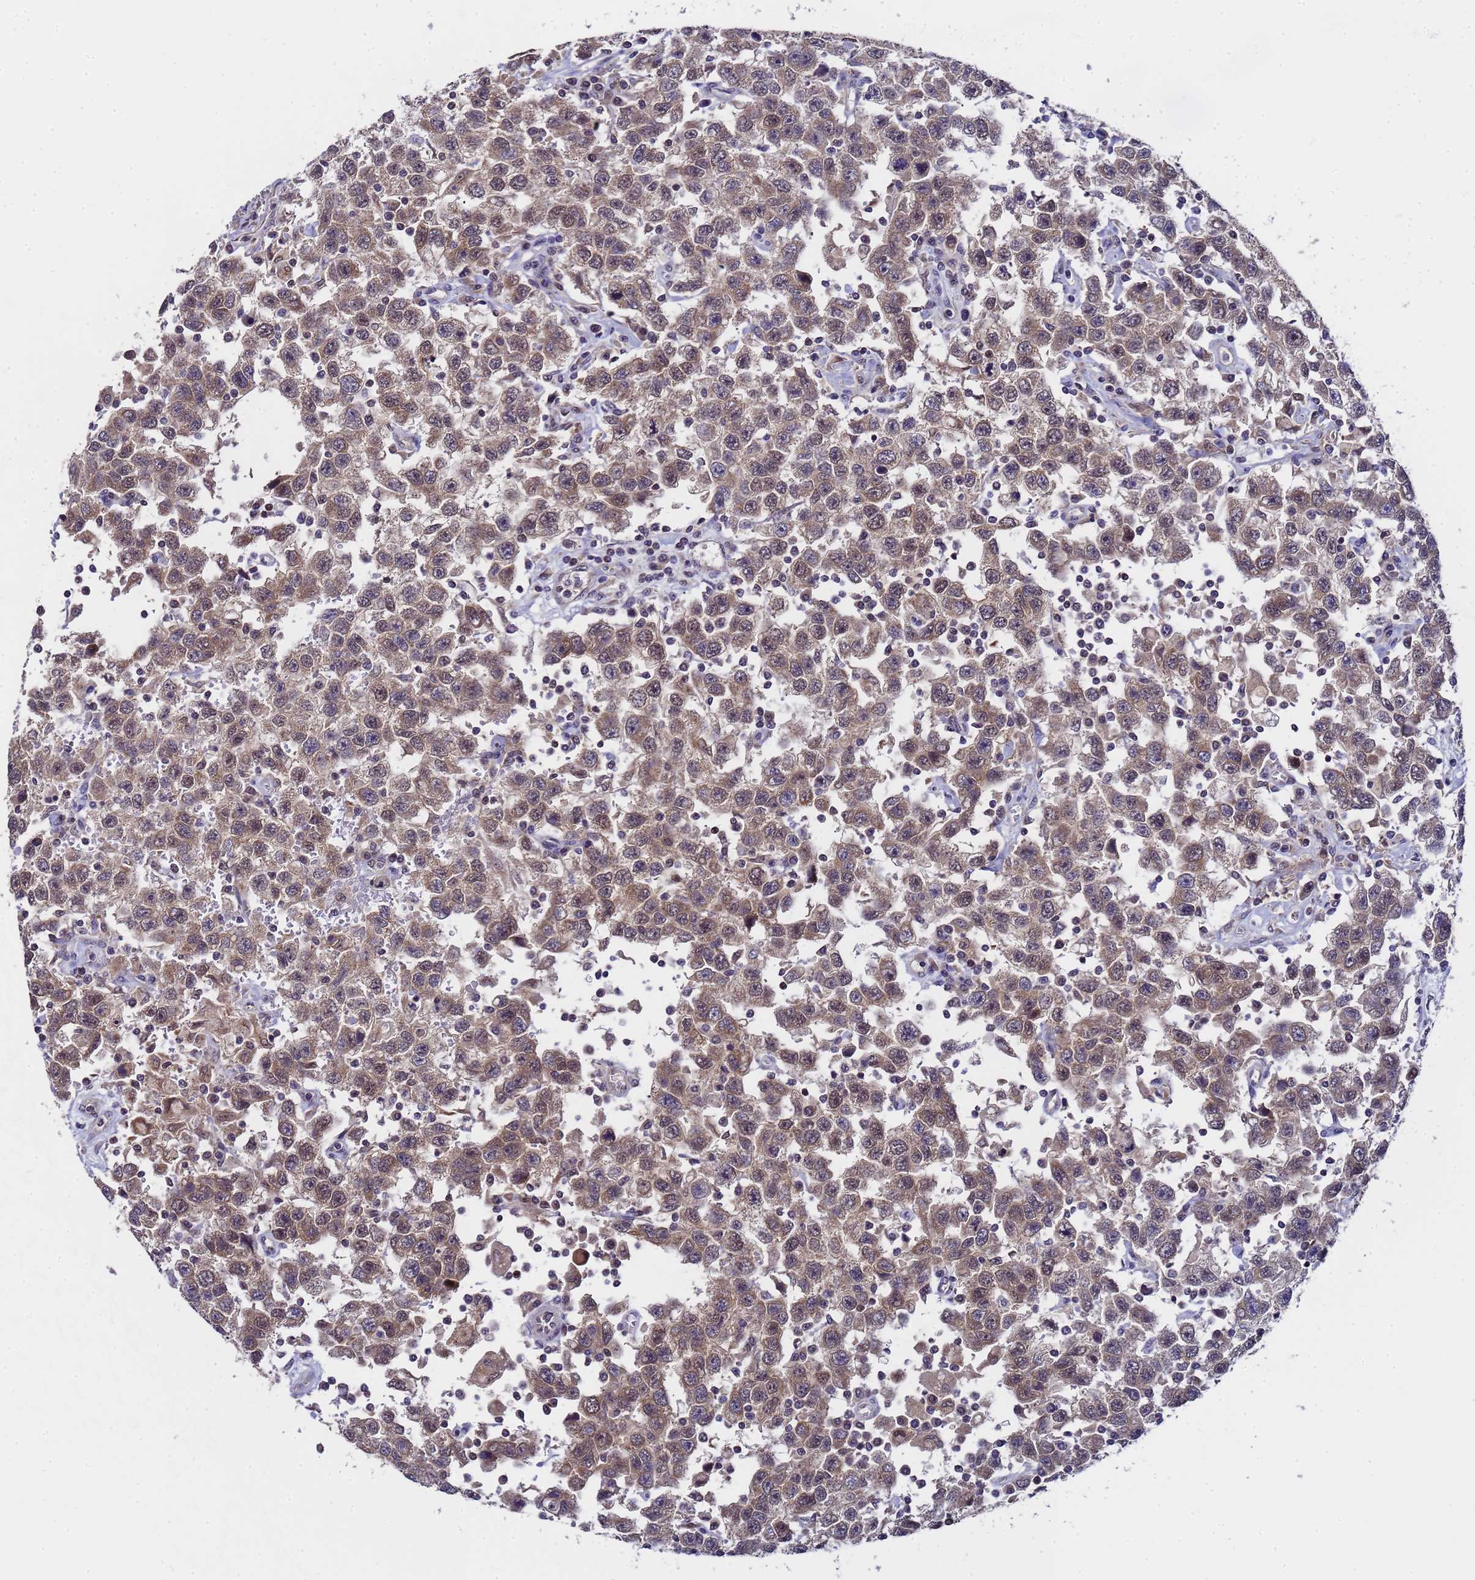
{"staining": {"intensity": "moderate", "quantity": ">75%", "location": "cytoplasmic/membranous,nuclear"}, "tissue": "testis cancer", "cell_type": "Tumor cells", "image_type": "cancer", "snomed": [{"axis": "morphology", "description": "Seminoma, NOS"}, {"axis": "topography", "description": "Testis"}], "caption": "Immunohistochemistry (DAB (3,3'-diaminobenzidine)) staining of testis cancer exhibits moderate cytoplasmic/membranous and nuclear protein expression in approximately >75% of tumor cells.", "gene": "ANAPC13", "patient": {"sex": "male", "age": 41}}